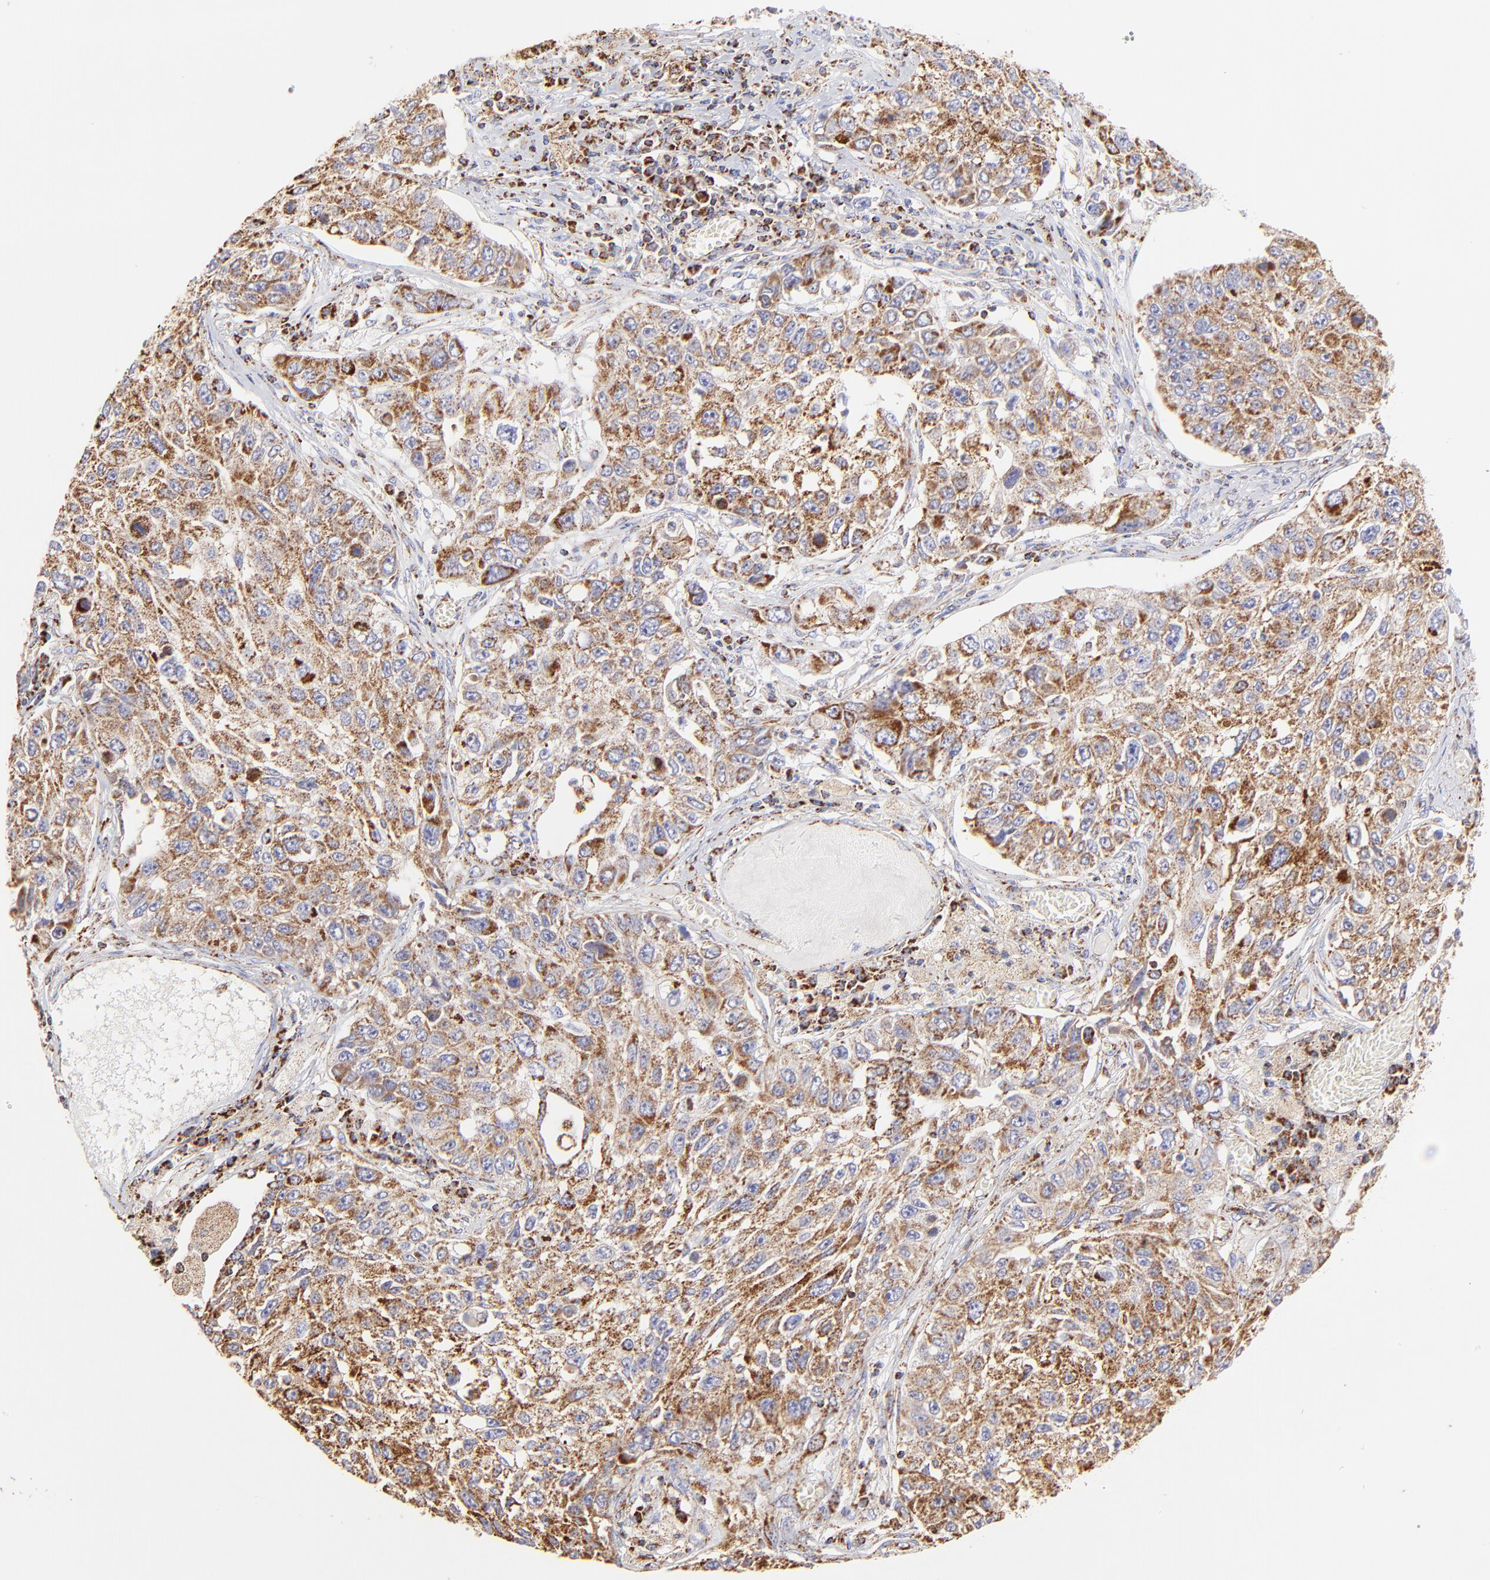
{"staining": {"intensity": "moderate", "quantity": ">75%", "location": "cytoplasmic/membranous"}, "tissue": "lung cancer", "cell_type": "Tumor cells", "image_type": "cancer", "snomed": [{"axis": "morphology", "description": "Squamous cell carcinoma, NOS"}, {"axis": "topography", "description": "Lung"}], "caption": "Immunohistochemical staining of human squamous cell carcinoma (lung) shows medium levels of moderate cytoplasmic/membranous positivity in approximately >75% of tumor cells.", "gene": "ECH1", "patient": {"sex": "male", "age": 71}}